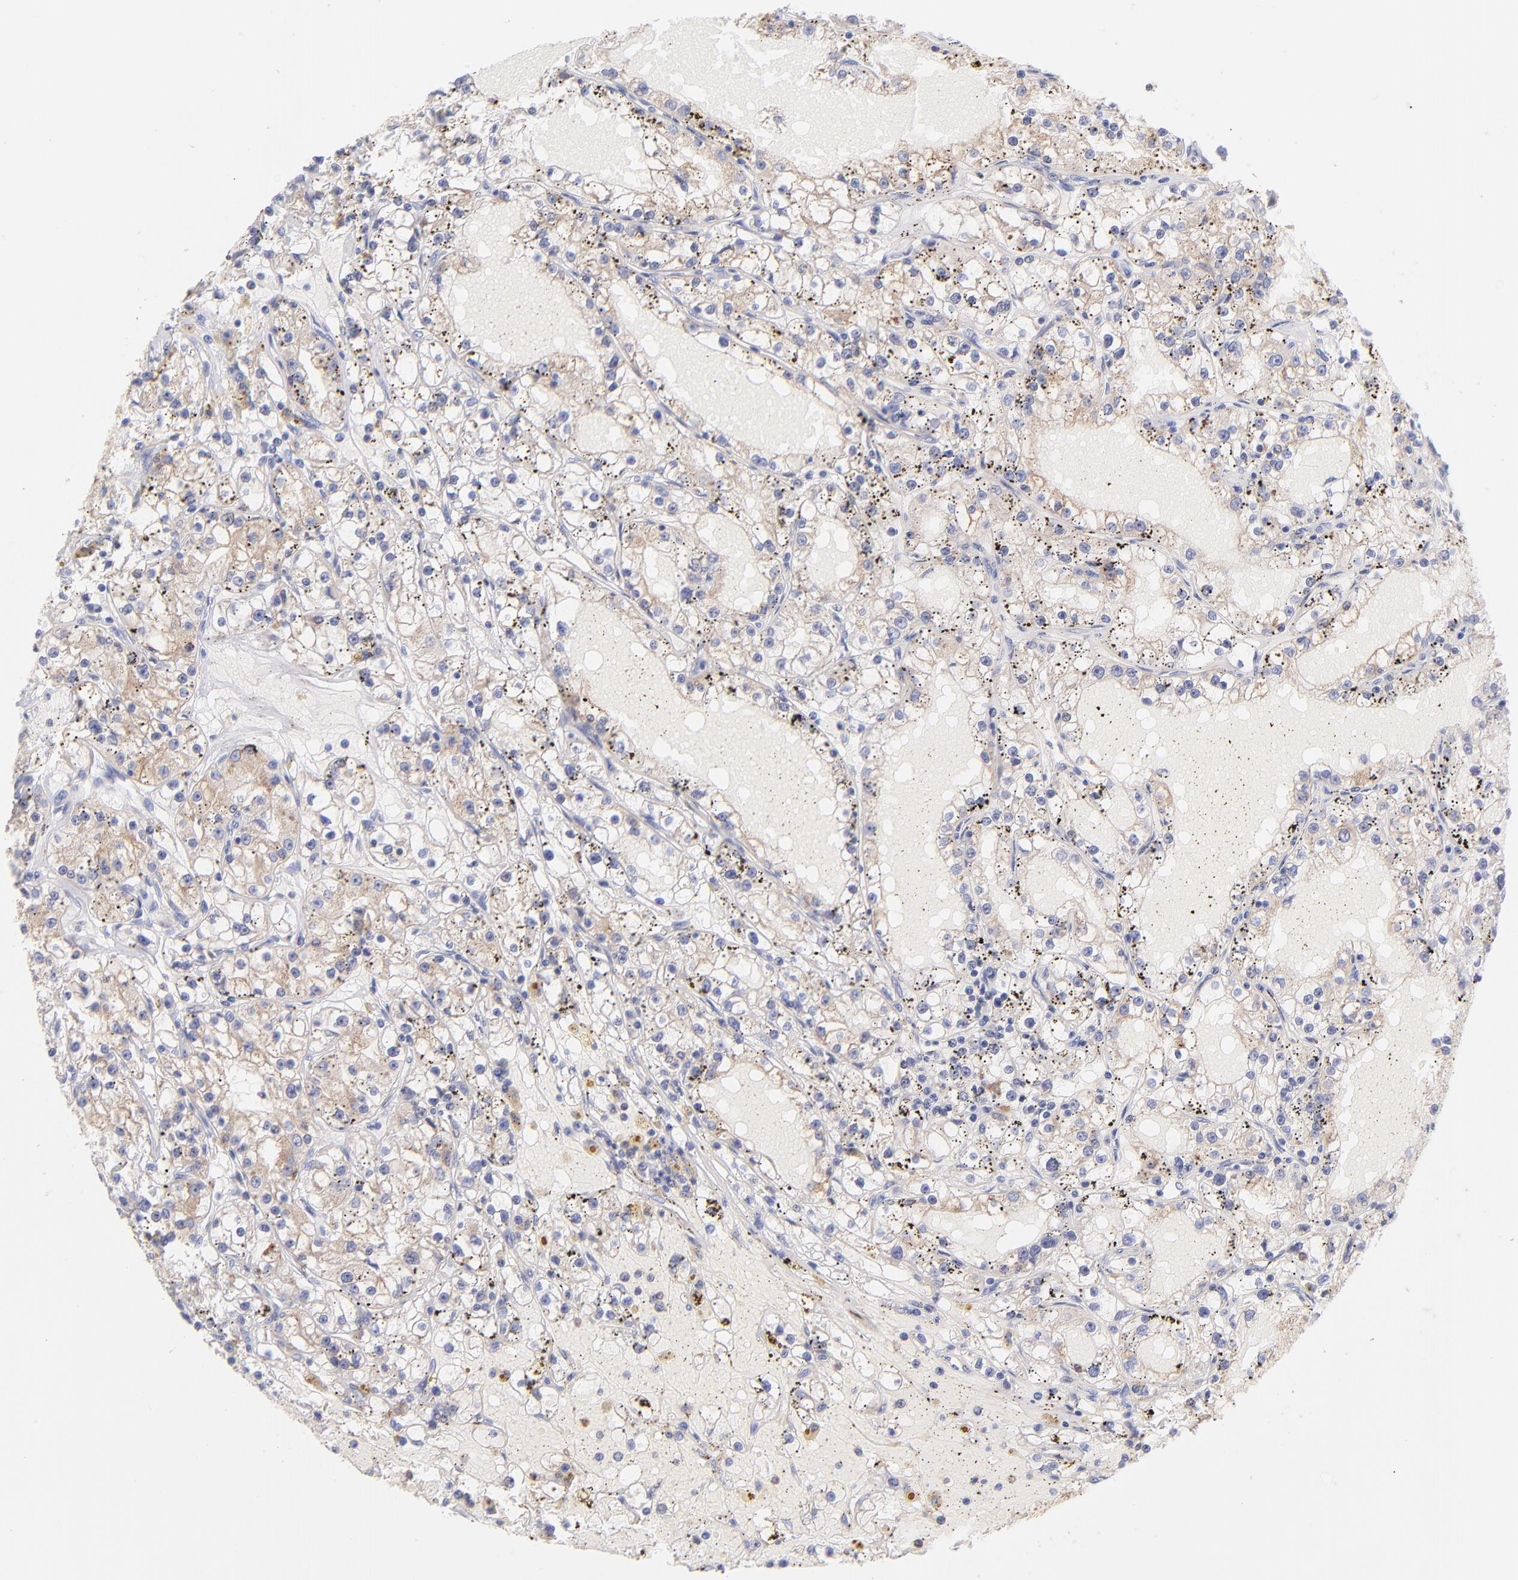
{"staining": {"intensity": "weak", "quantity": "25%-75%", "location": "cytoplasmic/membranous"}, "tissue": "renal cancer", "cell_type": "Tumor cells", "image_type": "cancer", "snomed": [{"axis": "morphology", "description": "Adenocarcinoma, NOS"}, {"axis": "topography", "description": "Kidney"}], "caption": "Immunohistochemistry photomicrograph of neoplastic tissue: renal cancer (adenocarcinoma) stained using immunohistochemistry exhibits low levels of weak protein expression localized specifically in the cytoplasmic/membranous of tumor cells, appearing as a cytoplasmic/membranous brown color.", "gene": "PRKCA", "patient": {"sex": "male", "age": 56}}